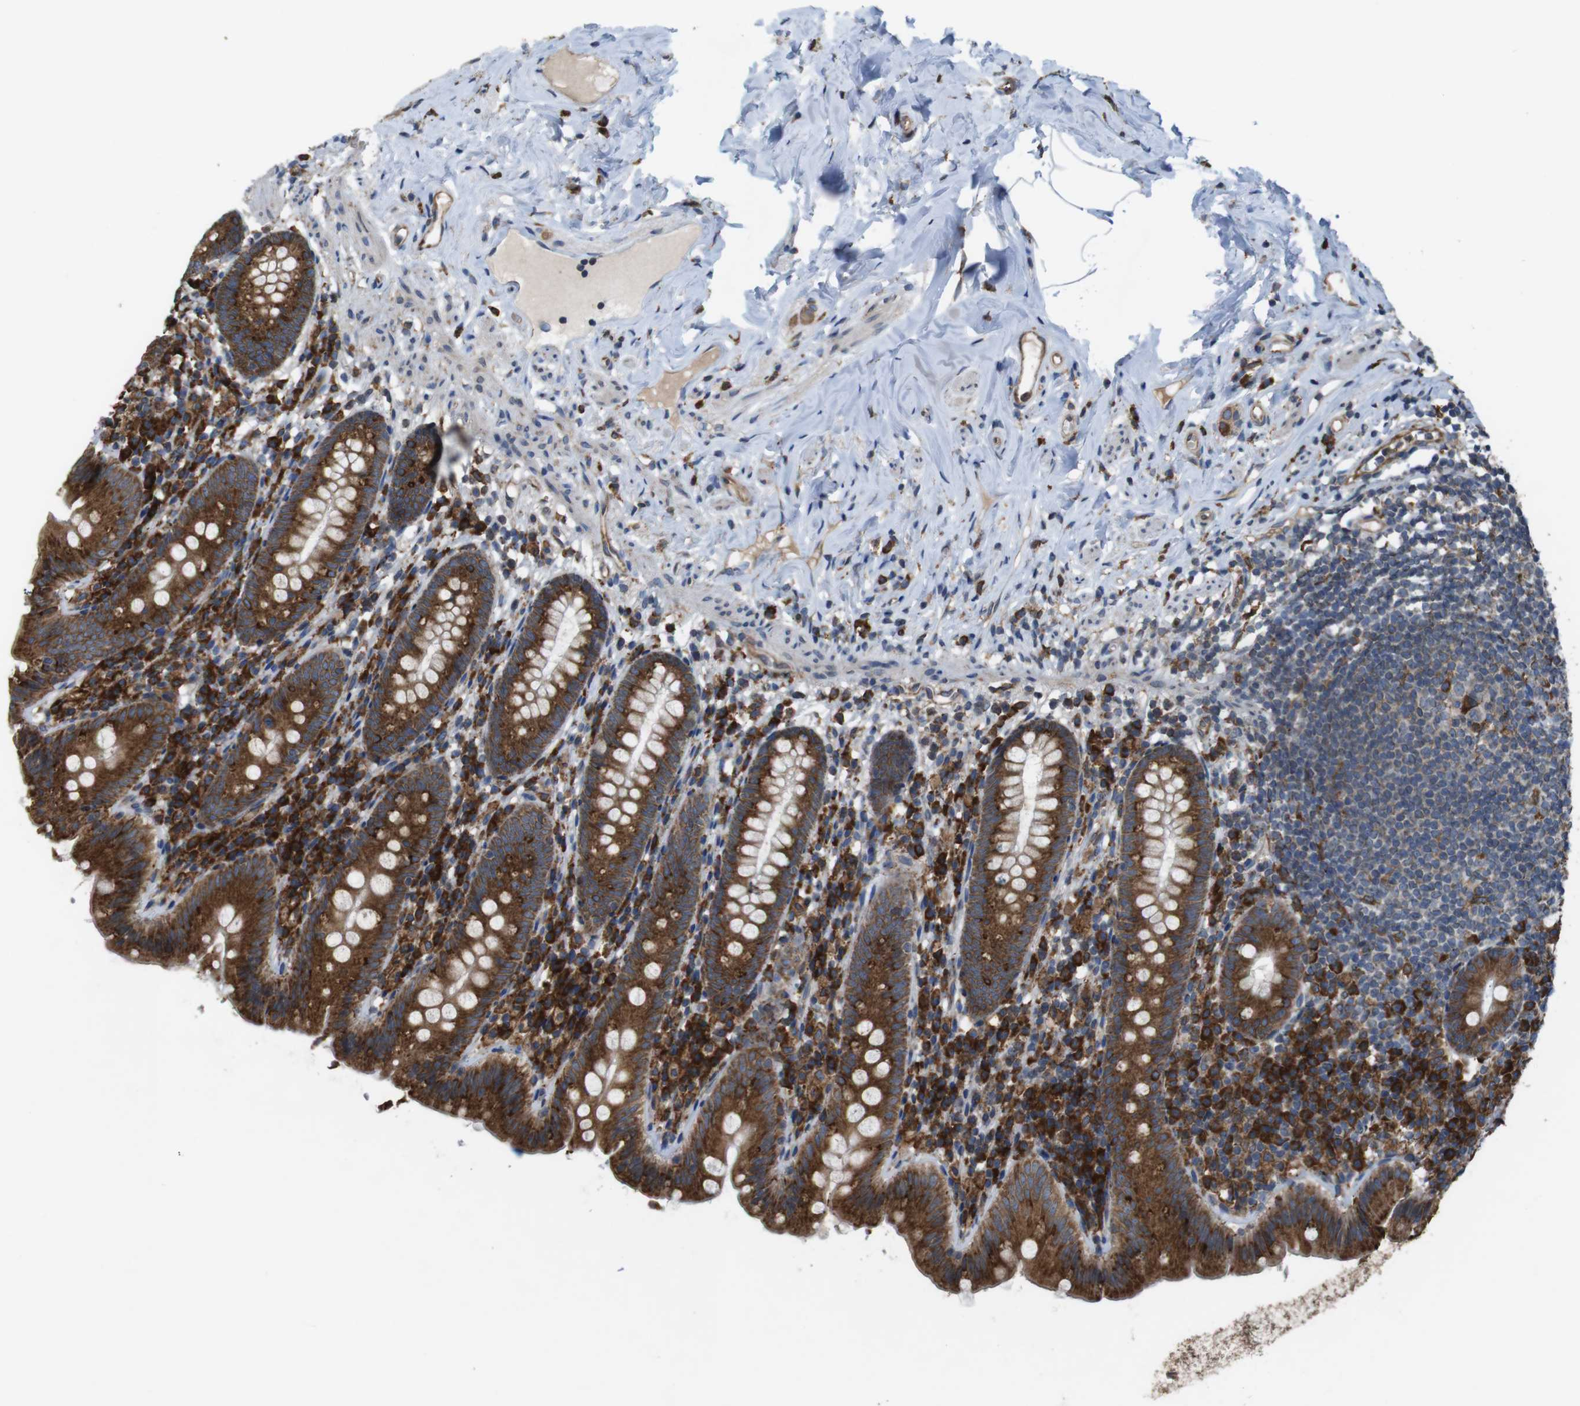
{"staining": {"intensity": "strong", "quantity": ">75%", "location": "cytoplasmic/membranous"}, "tissue": "appendix", "cell_type": "Glandular cells", "image_type": "normal", "snomed": [{"axis": "morphology", "description": "Normal tissue, NOS"}, {"axis": "topography", "description": "Appendix"}], "caption": "Strong cytoplasmic/membranous positivity for a protein is identified in about >75% of glandular cells of benign appendix using IHC.", "gene": "UGGT1", "patient": {"sex": "male", "age": 52}}